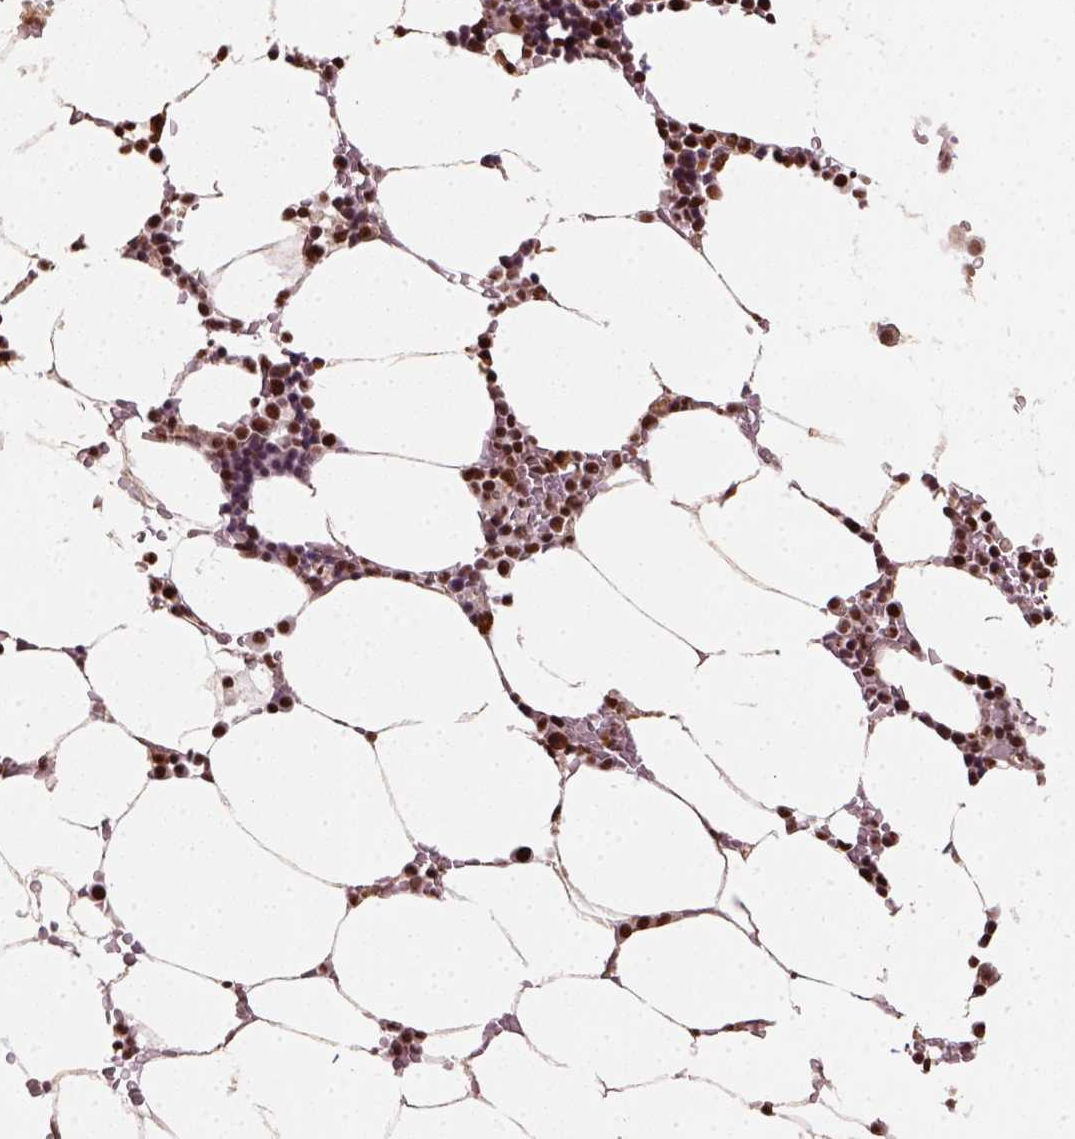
{"staining": {"intensity": "moderate", "quantity": ">75%", "location": "nuclear"}, "tissue": "bone marrow", "cell_type": "Hematopoietic cells", "image_type": "normal", "snomed": [{"axis": "morphology", "description": "Normal tissue, NOS"}, {"axis": "topography", "description": "Bone marrow"}], "caption": "Protein staining reveals moderate nuclear staining in approximately >75% of hematopoietic cells in benign bone marrow. The staining is performed using DAB brown chromogen to label protein expression. The nuclei are counter-stained blue using hematoxylin.", "gene": "CCAR1", "patient": {"sex": "female", "age": 52}}